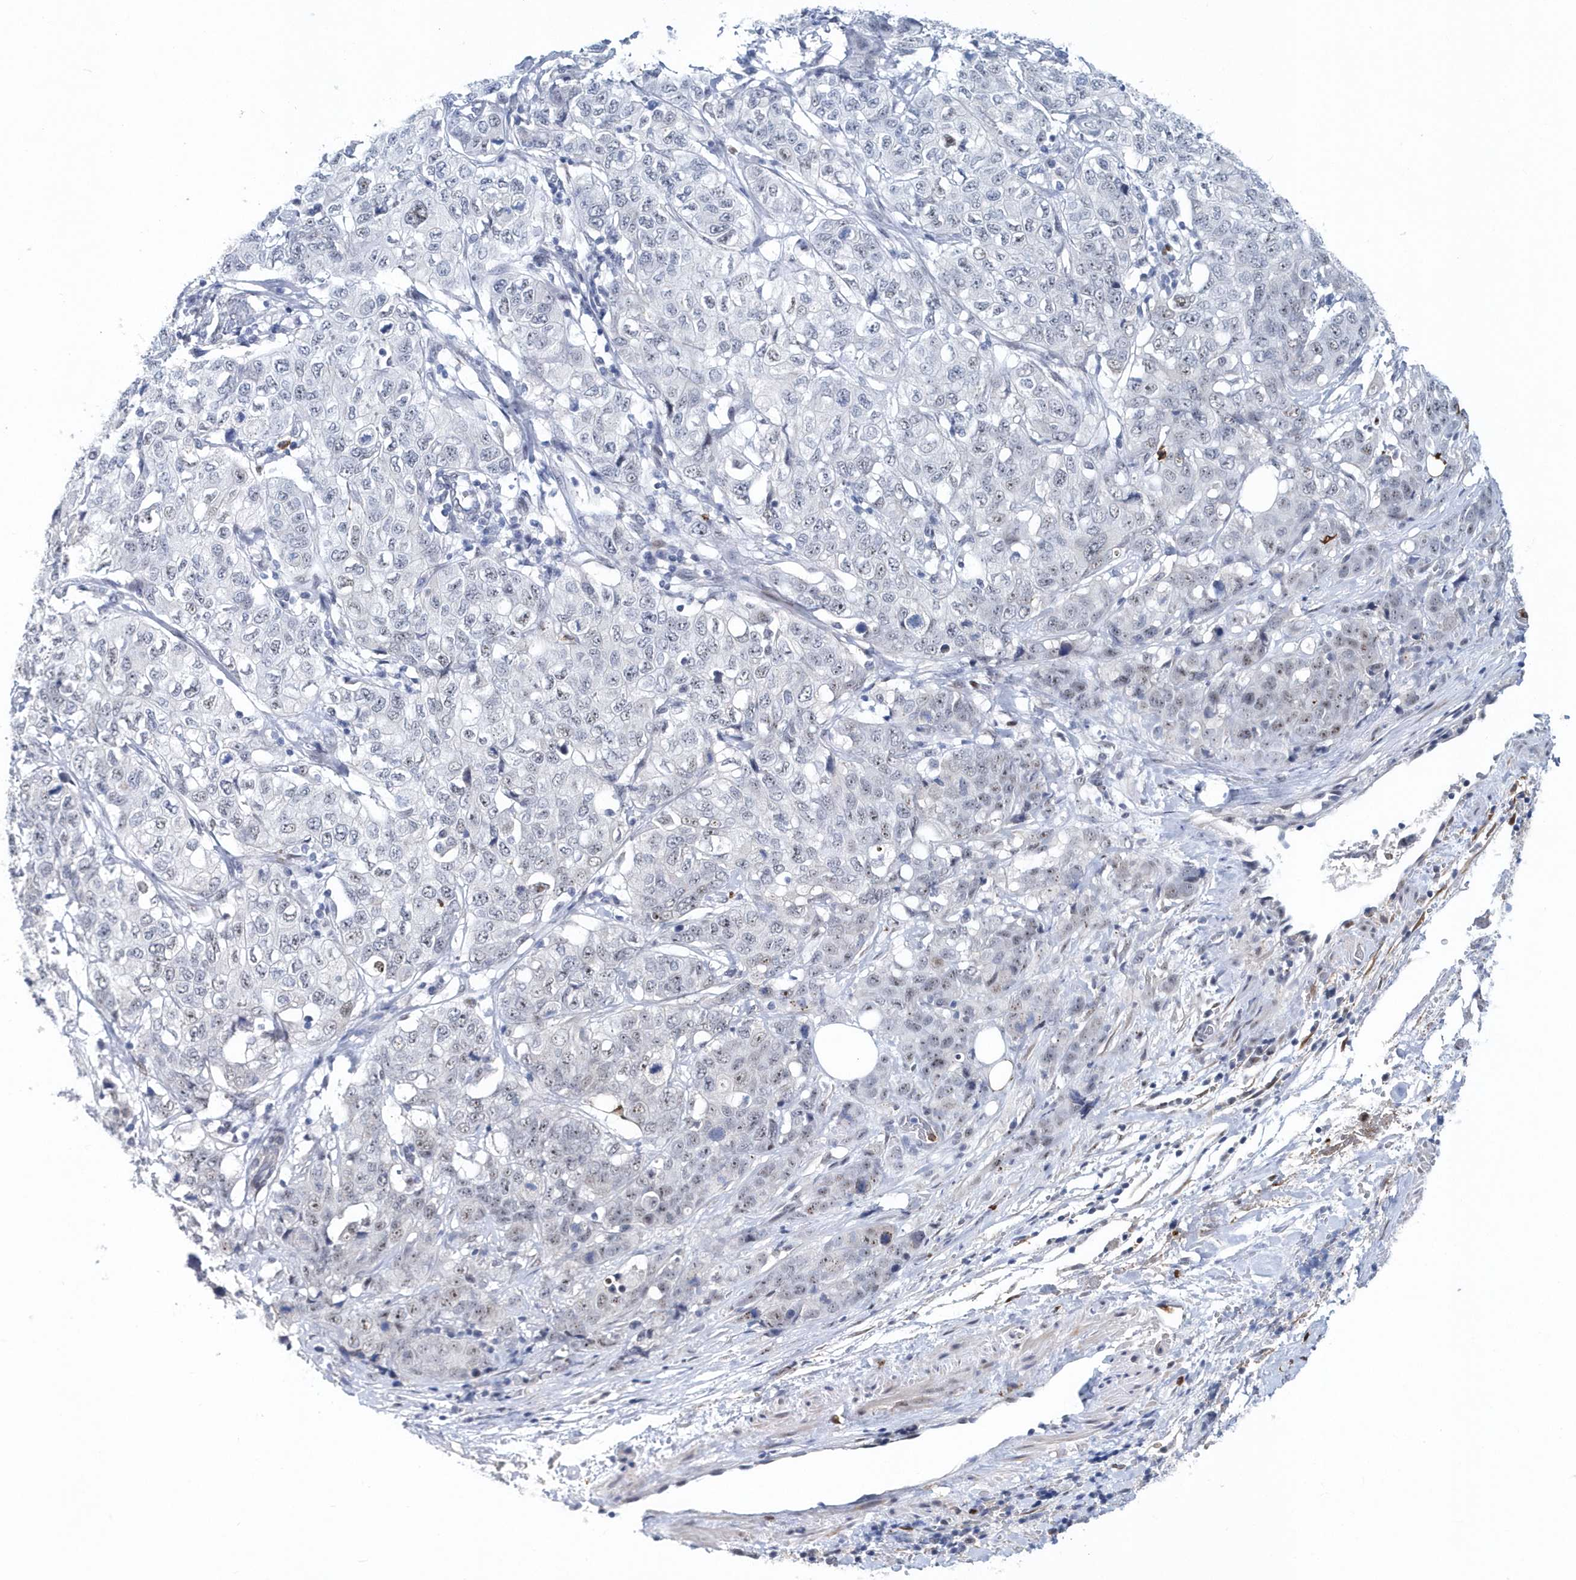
{"staining": {"intensity": "negative", "quantity": "none", "location": "none"}, "tissue": "stomach cancer", "cell_type": "Tumor cells", "image_type": "cancer", "snomed": [{"axis": "morphology", "description": "Adenocarcinoma, NOS"}, {"axis": "topography", "description": "Stomach"}], "caption": "IHC photomicrograph of neoplastic tissue: human adenocarcinoma (stomach) stained with DAB (3,3'-diaminobenzidine) exhibits no significant protein positivity in tumor cells.", "gene": "ASCL4", "patient": {"sex": "male", "age": 48}}